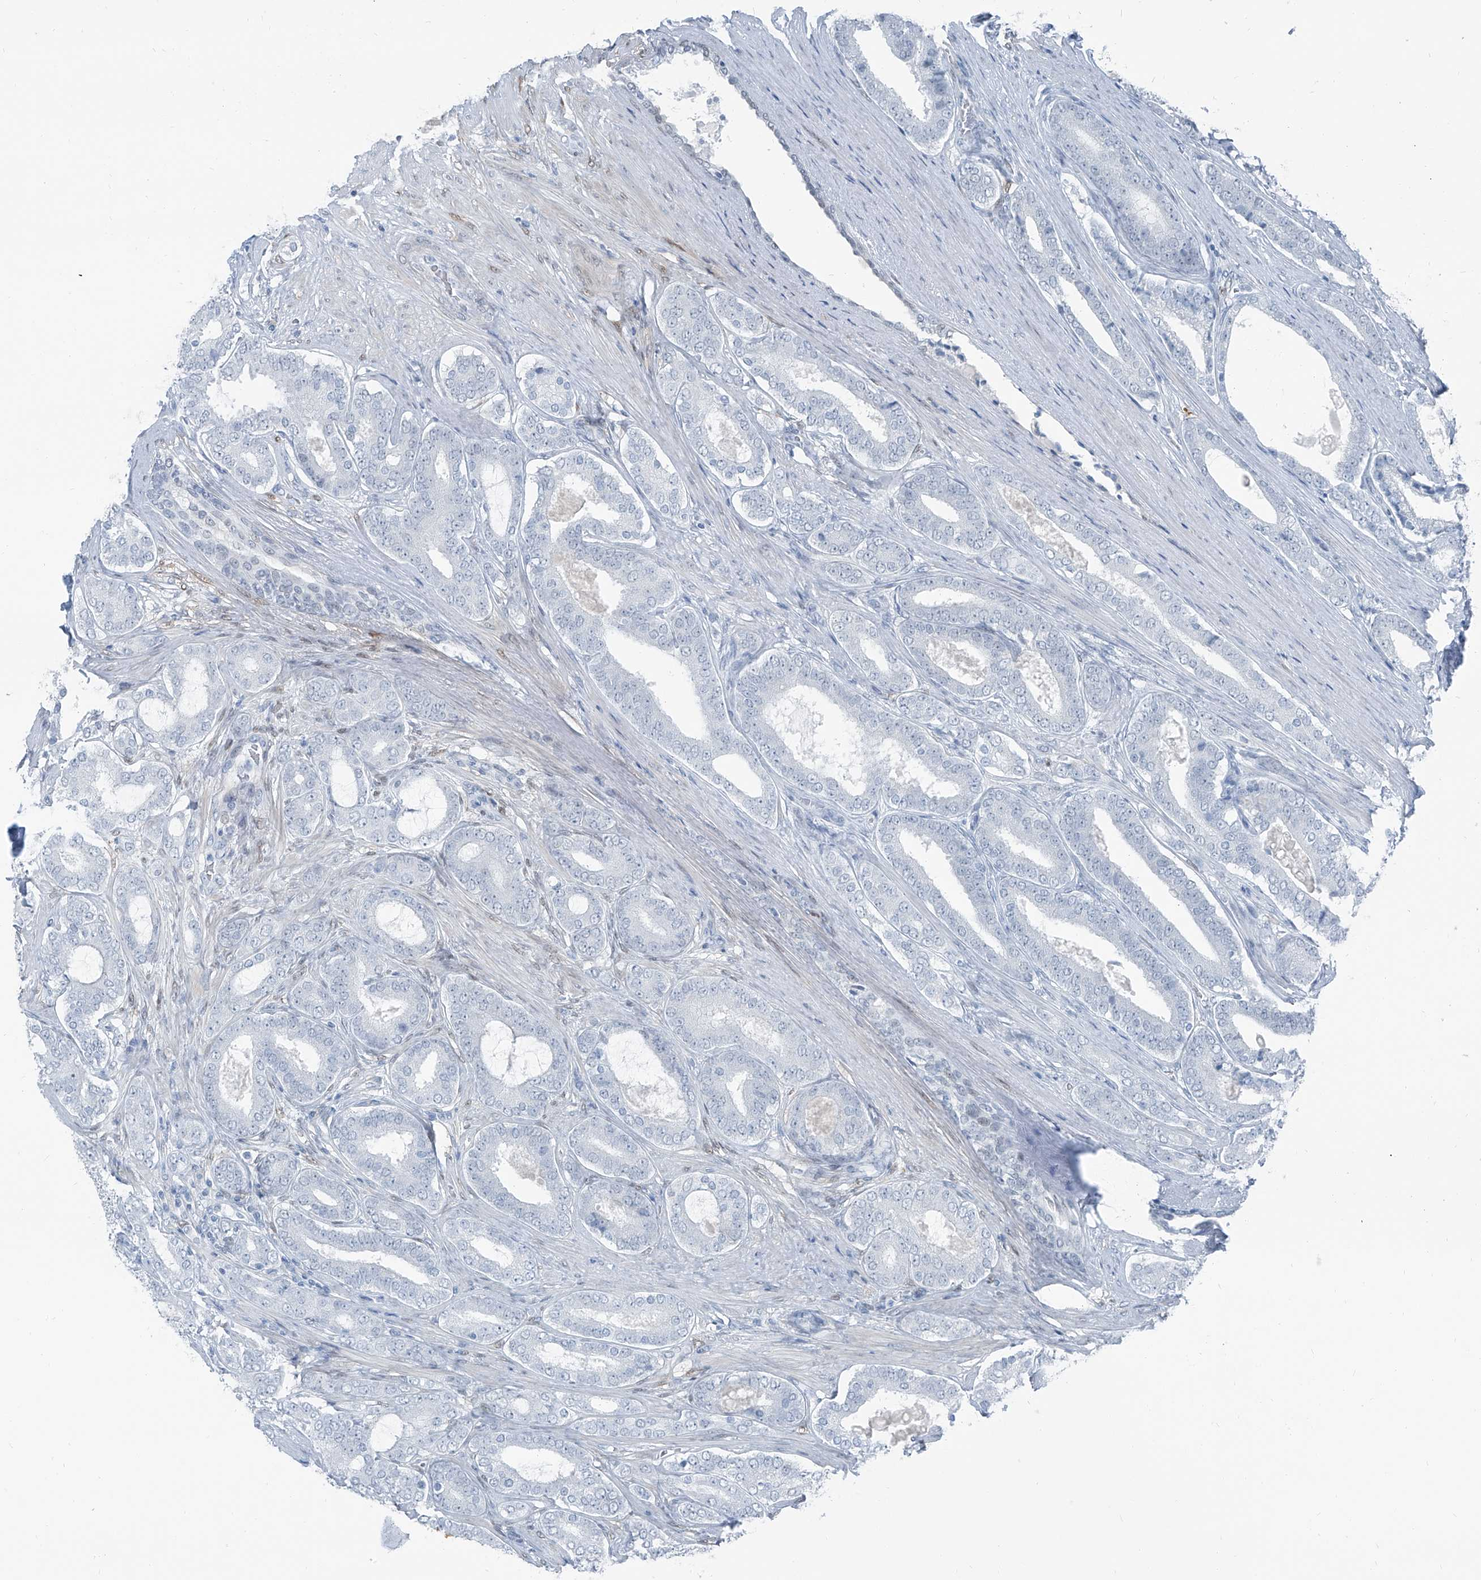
{"staining": {"intensity": "weak", "quantity": "<25%", "location": "nuclear"}, "tissue": "prostate cancer", "cell_type": "Tumor cells", "image_type": "cancer", "snomed": [{"axis": "morphology", "description": "Adenocarcinoma, High grade"}, {"axis": "topography", "description": "Prostate"}], "caption": "A high-resolution image shows IHC staining of adenocarcinoma (high-grade) (prostate), which reveals no significant positivity in tumor cells.", "gene": "RGN", "patient": {"sex": "male", "age": 60}}